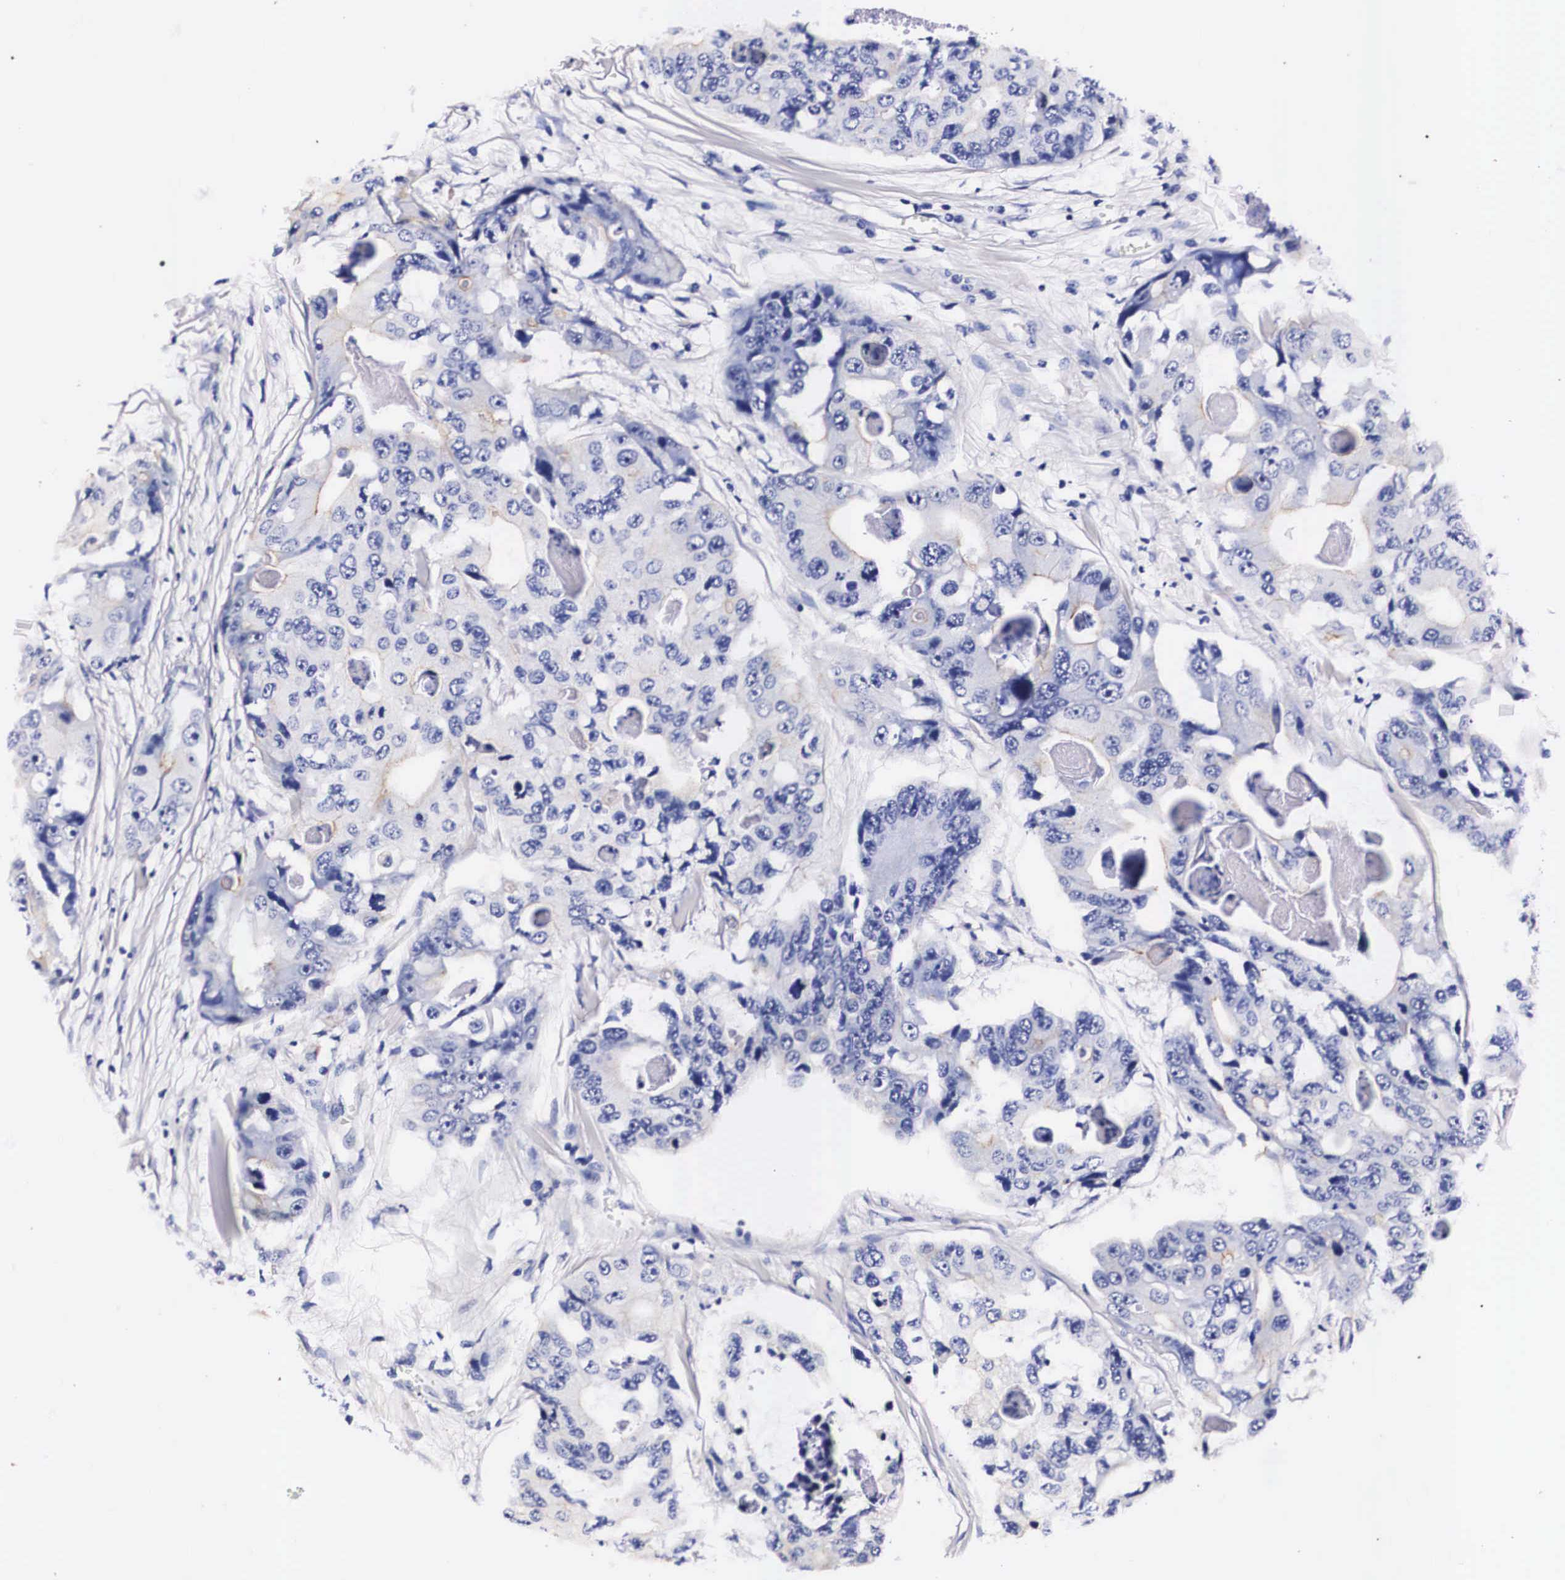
{"staining": {"intensity": "weak", "quantity": "25%-75%", "location": "cytoplasmic/membranous"}, "tissue": "colorectal cancer", "cell_type": "Tumor cells", "image_type": "cancer", "snomed": [{"axis": "morphology", "description": "Adenocarcinoma, NOS"}, {"axis": "topography", "description": "Colon"}], "caption": "About 25%-75% of tumor cells in colorectal cancer demonstrate weak cytoplasmic/membranous protein expression as visualized by brown immunohistochemical staining.", "gene": "PHETA2", "patient": {"sex": "female", "age": 86}}